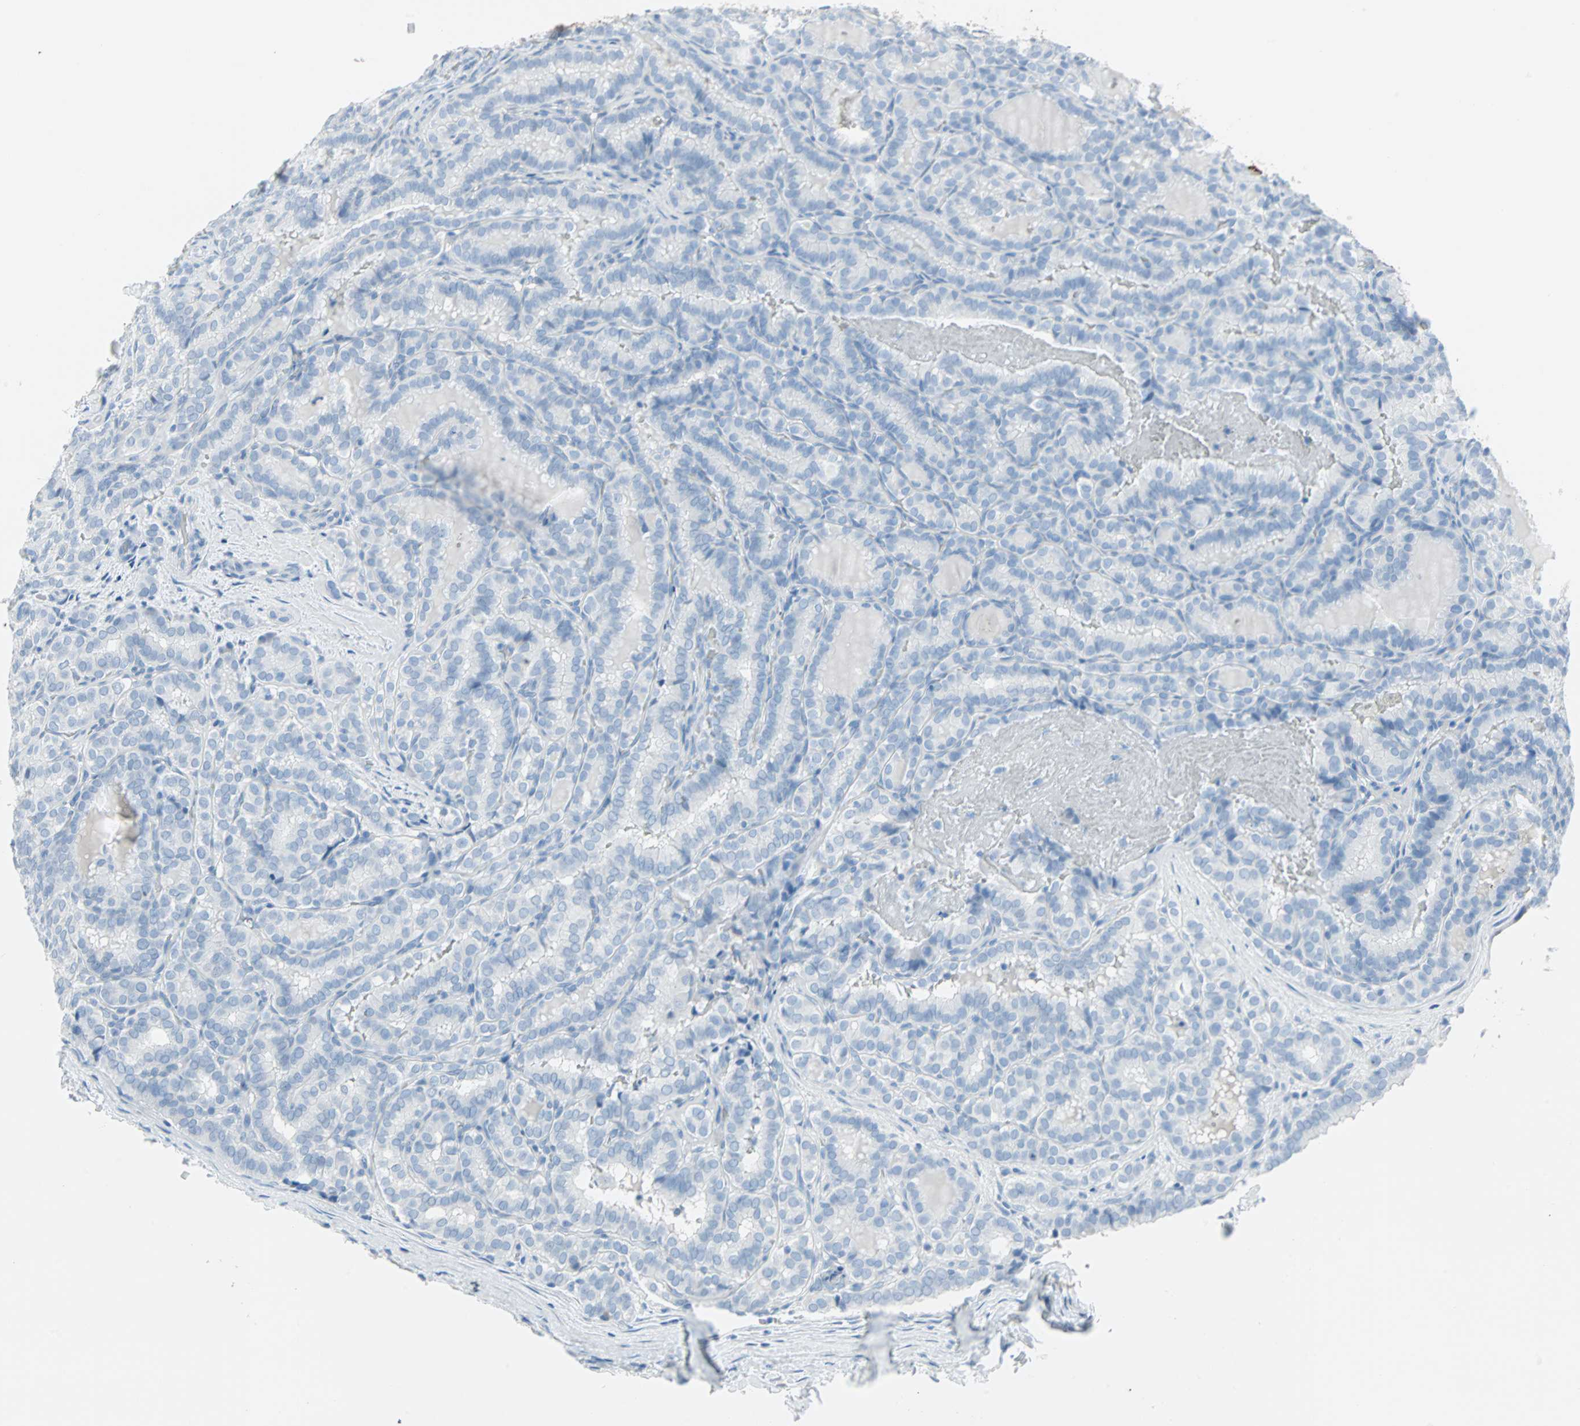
{"staining": {"intensity": "negative", "quantity": "none", "location": "none"}, "tissue": "thyroid cancer", "cell_type": "Tumor cells", "image_type": "cancer", "snomed": [{"axis": "morphology", "description": "Normal tissue, NOS"}, {"axis": "morphology", "description": "Papillary adenocarcinoma, NOS"}, {"axis": "topography", "description": "Thyroid gland"}], "caption": "Tumor cells are negative for brown protein staining in thyroid cancer.", "gene": "STX1A", "patient": {"sex": "female", "age": 30}}